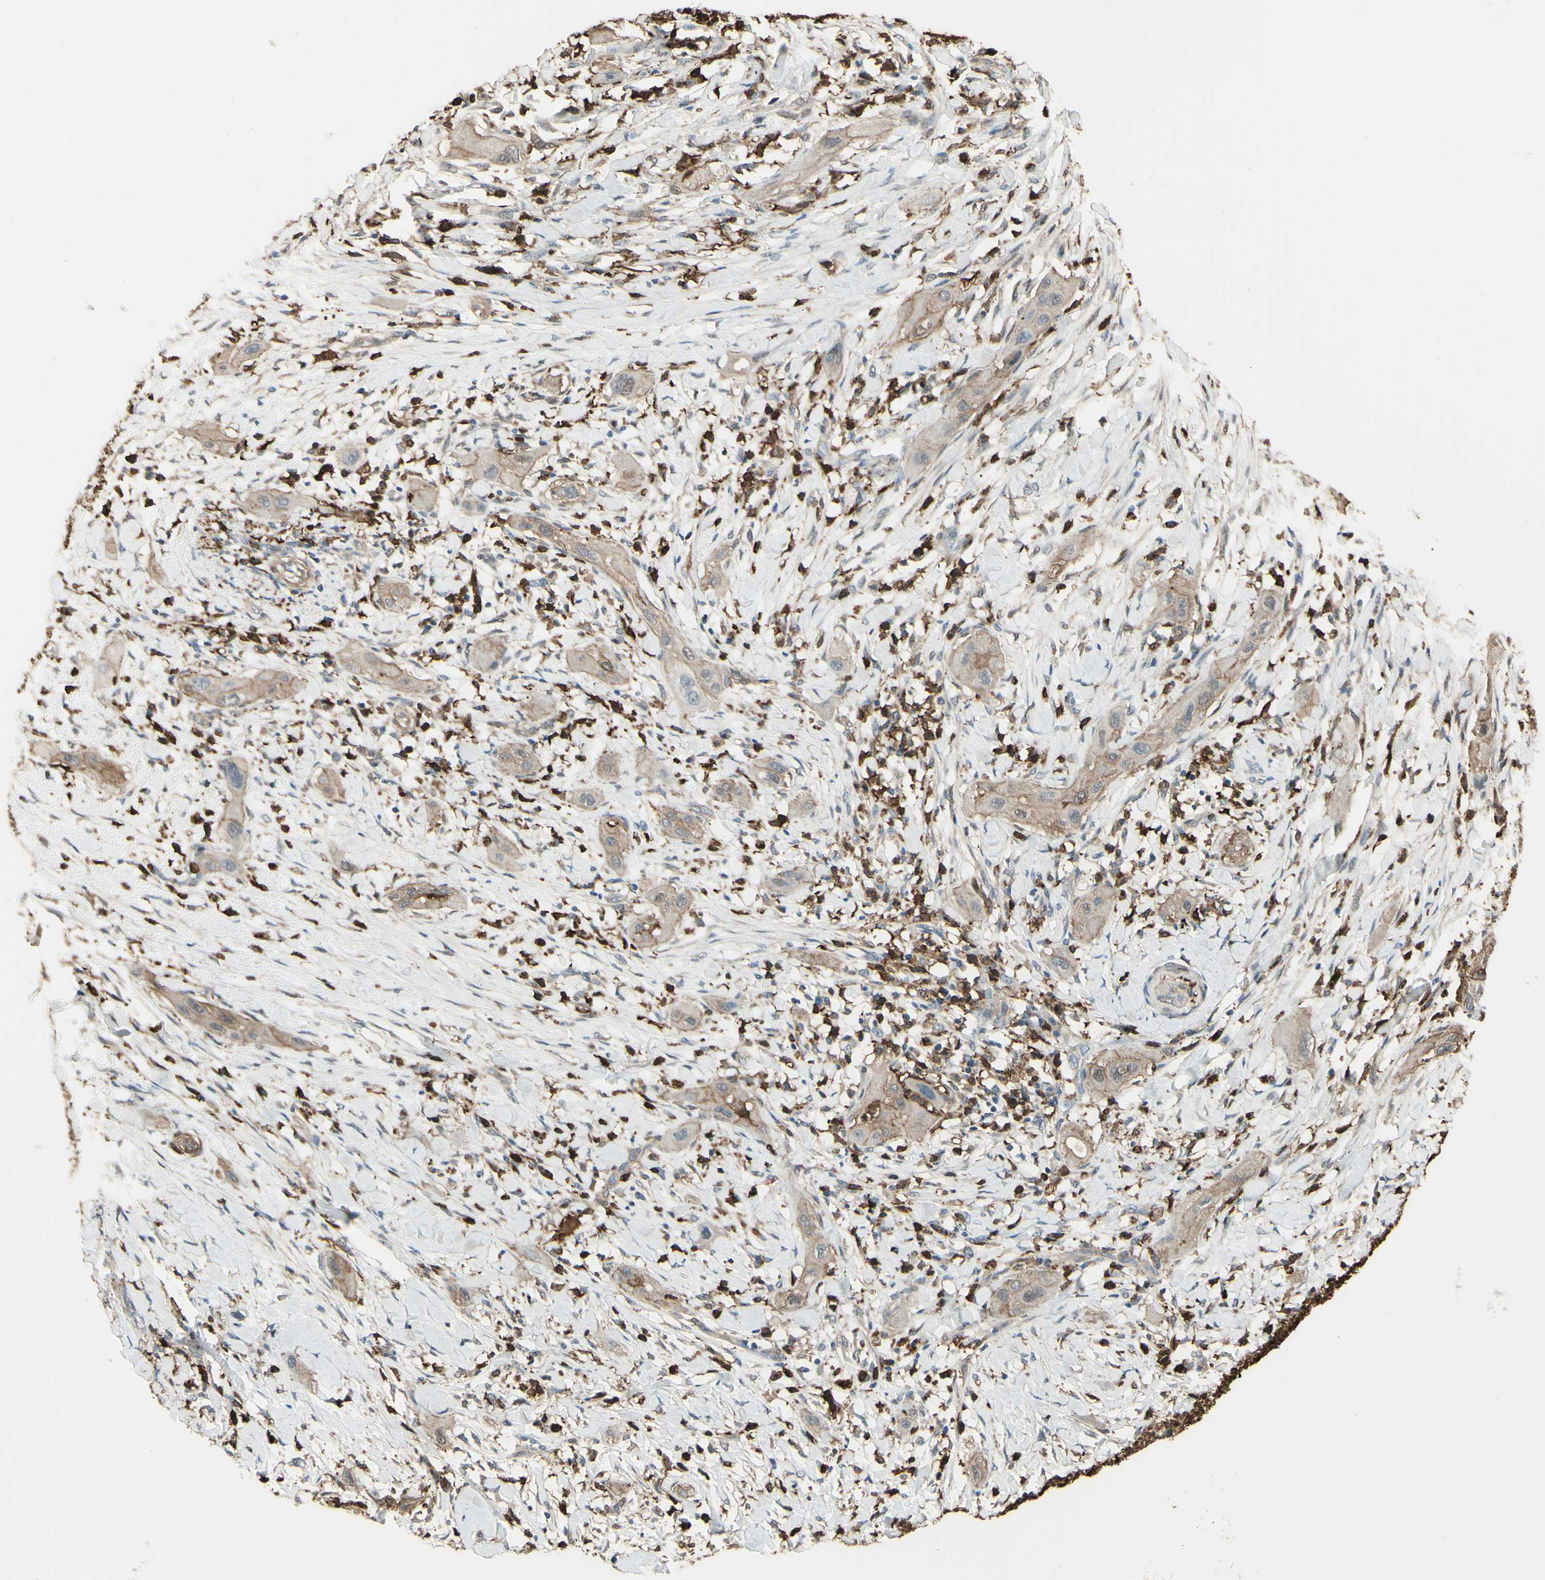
{"staining": {"intensity": "weak", "quantity": ">75%", "location": "cytoplasmic/membranous"}, "tissue": "lung cancer", "cell_type": "Tumor cells", "image_type": "cancer", "snomed": [{"axis": "morphology", "description": "Squamous cell carcinoma, NOS"}, {"axis": "topography", "description": "Lung"}], "caption": "High-power microscopy captured an immunohistochemistry image of lung squamous cell carcinoma, revealing weak cytoplasmic/membranous expression in about >75% of tumor cells. (DAB = brown stain, brightfield microscopy at high magnification).", "gene": "GSN", "patient": {"sex": "female", "age": 47}}